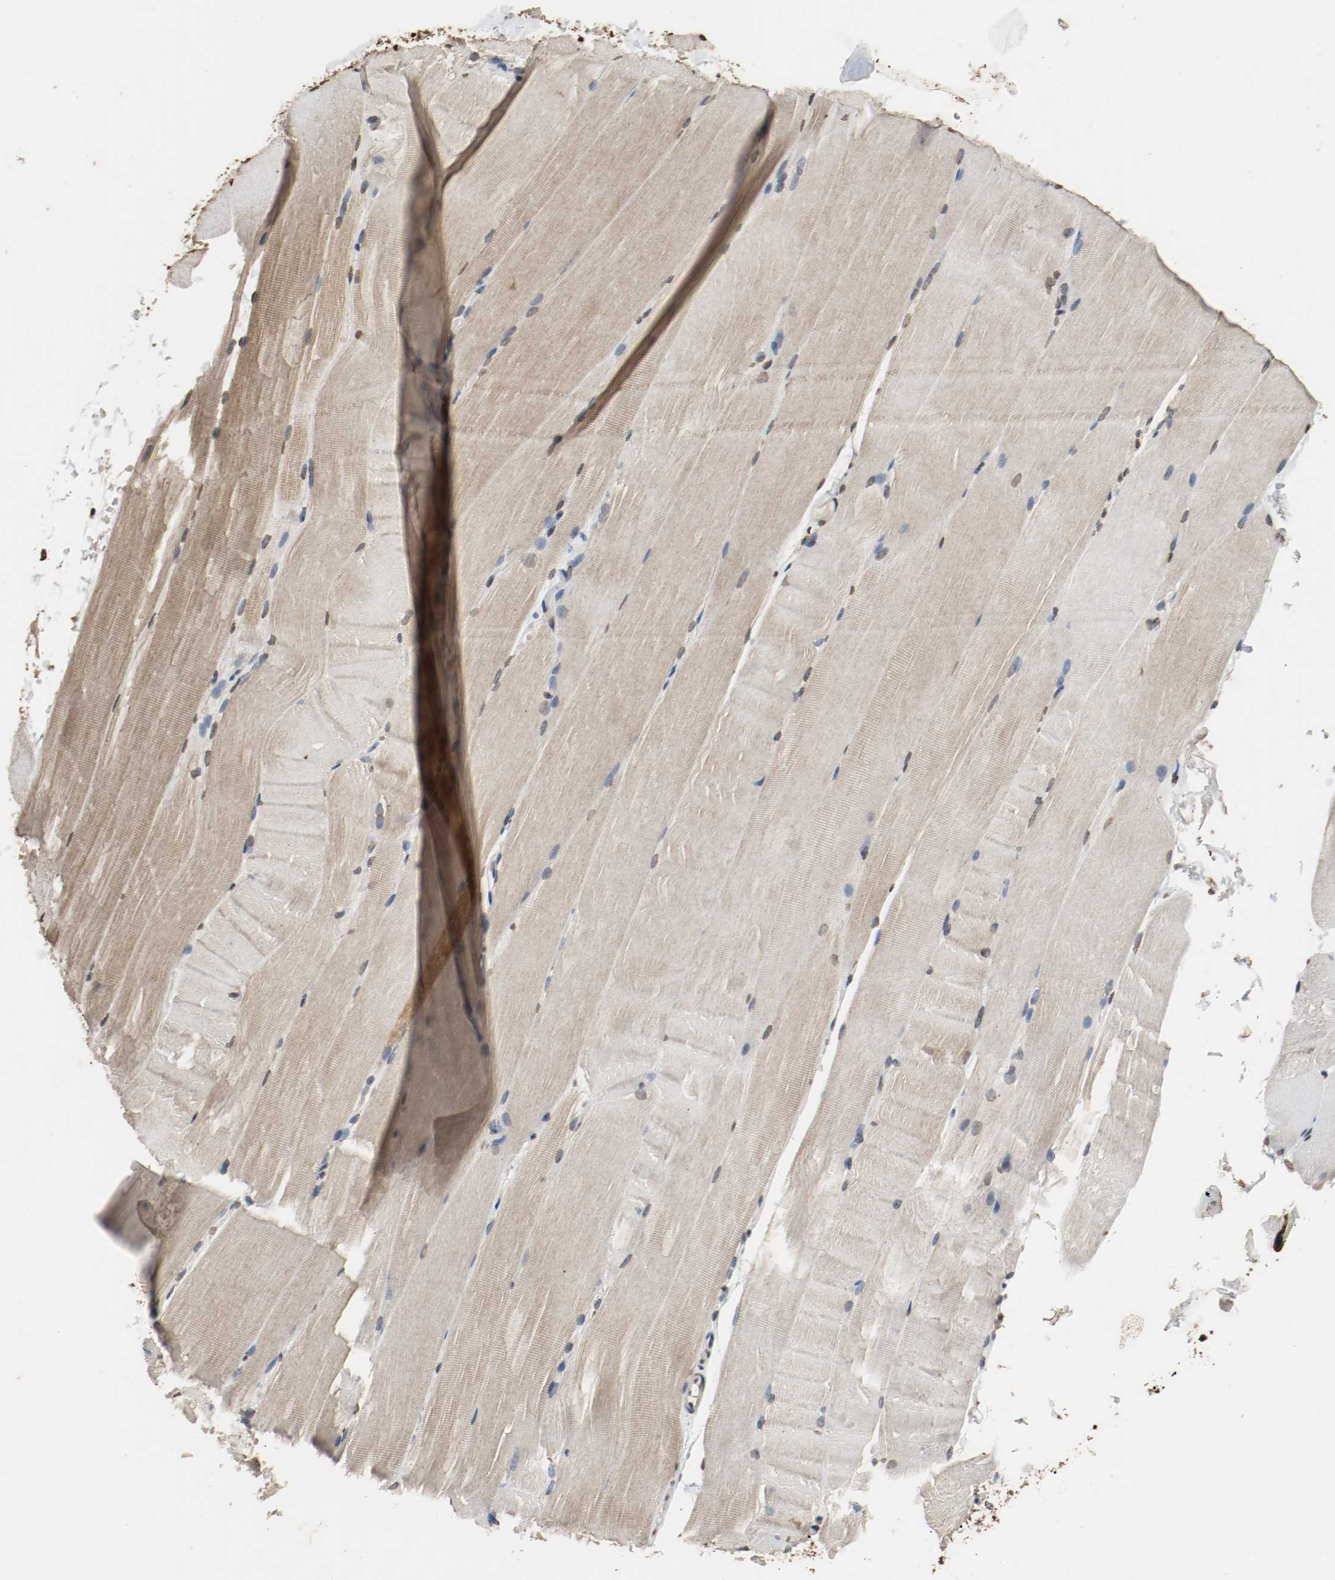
{"staining": {"intensity": "weak", "quantity": "25%-75%", "location": "cytoplasmic/membranous"}, "tissue": "skeletal muscle", "cell_type": "Myocytes", "image_type": "normal", "snomed": [{"axis": "morphology", "description": "Normal tissue, NOS"}, {"axis": "topography", "description": "Skeletal muscle"}, {"axis": "topography", "description": "Parathyroid gland"}], "caption": "A histopathology image of human skeletal muscle stained for a protein reveals weak cytoplasmic/membranous brown staining in myocytes. (DAB = brown stain, brightfield microscopy at high magnification).", "gene": "RTN4", "patient": {"sex": "female", "age": 37}}